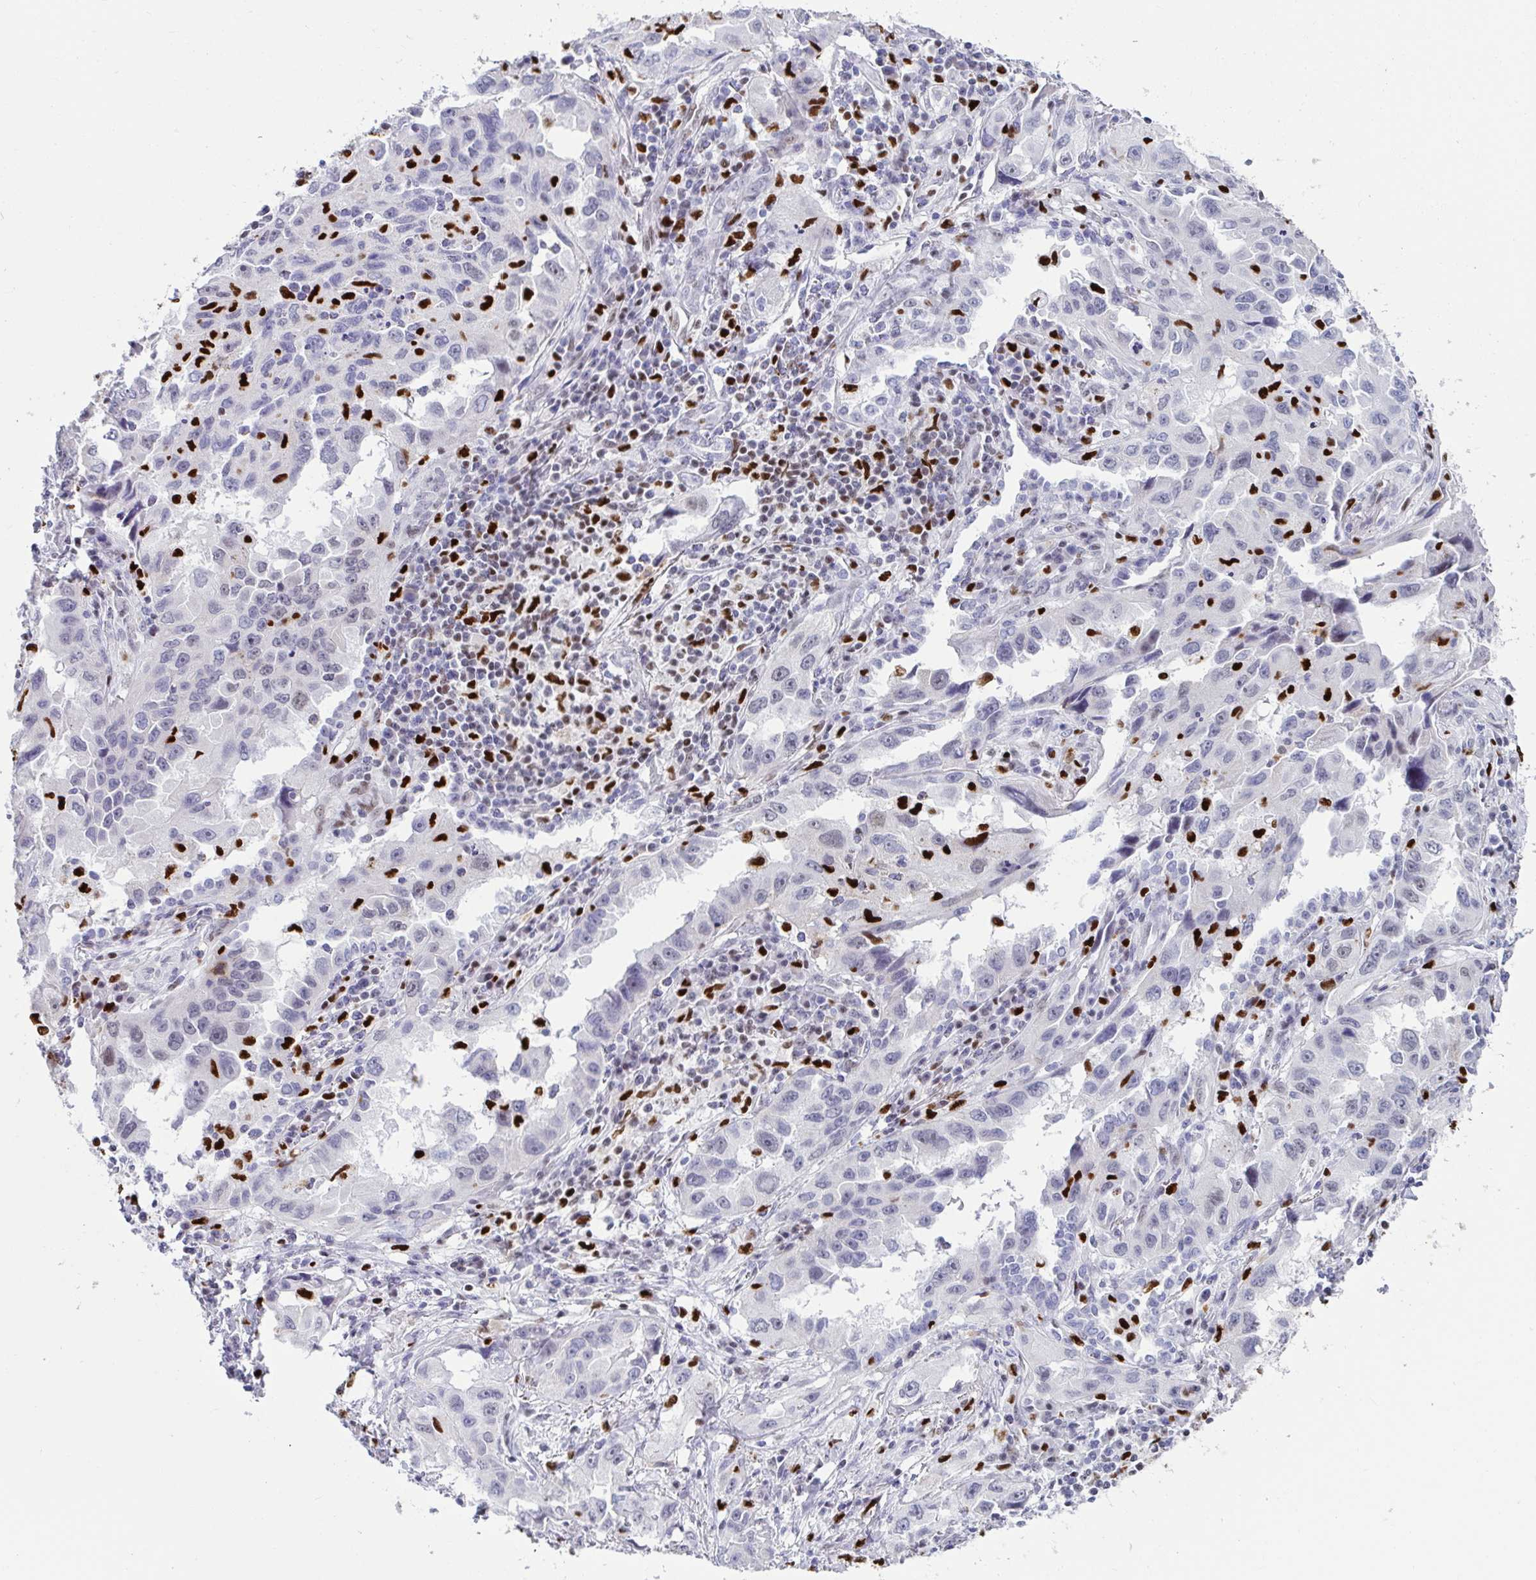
{"staining": {"intensity": "negative", "quantity": "none", "location": "none"}, "tissue": "lung cancer", "cell_type": "Tumor cells", "image_type": "cancer", "snomed": [{"axis": "morphology", "description": "Adenocarcinoma, NOS"}, {"axis": "topography", "description": "Lung"}], "caption": "The histopathology image exhibits no staining of tumor cells in adenocarcinoma (lung).", "gene": "ZNF586", "patient": {"sex": "female", "age": 73}}